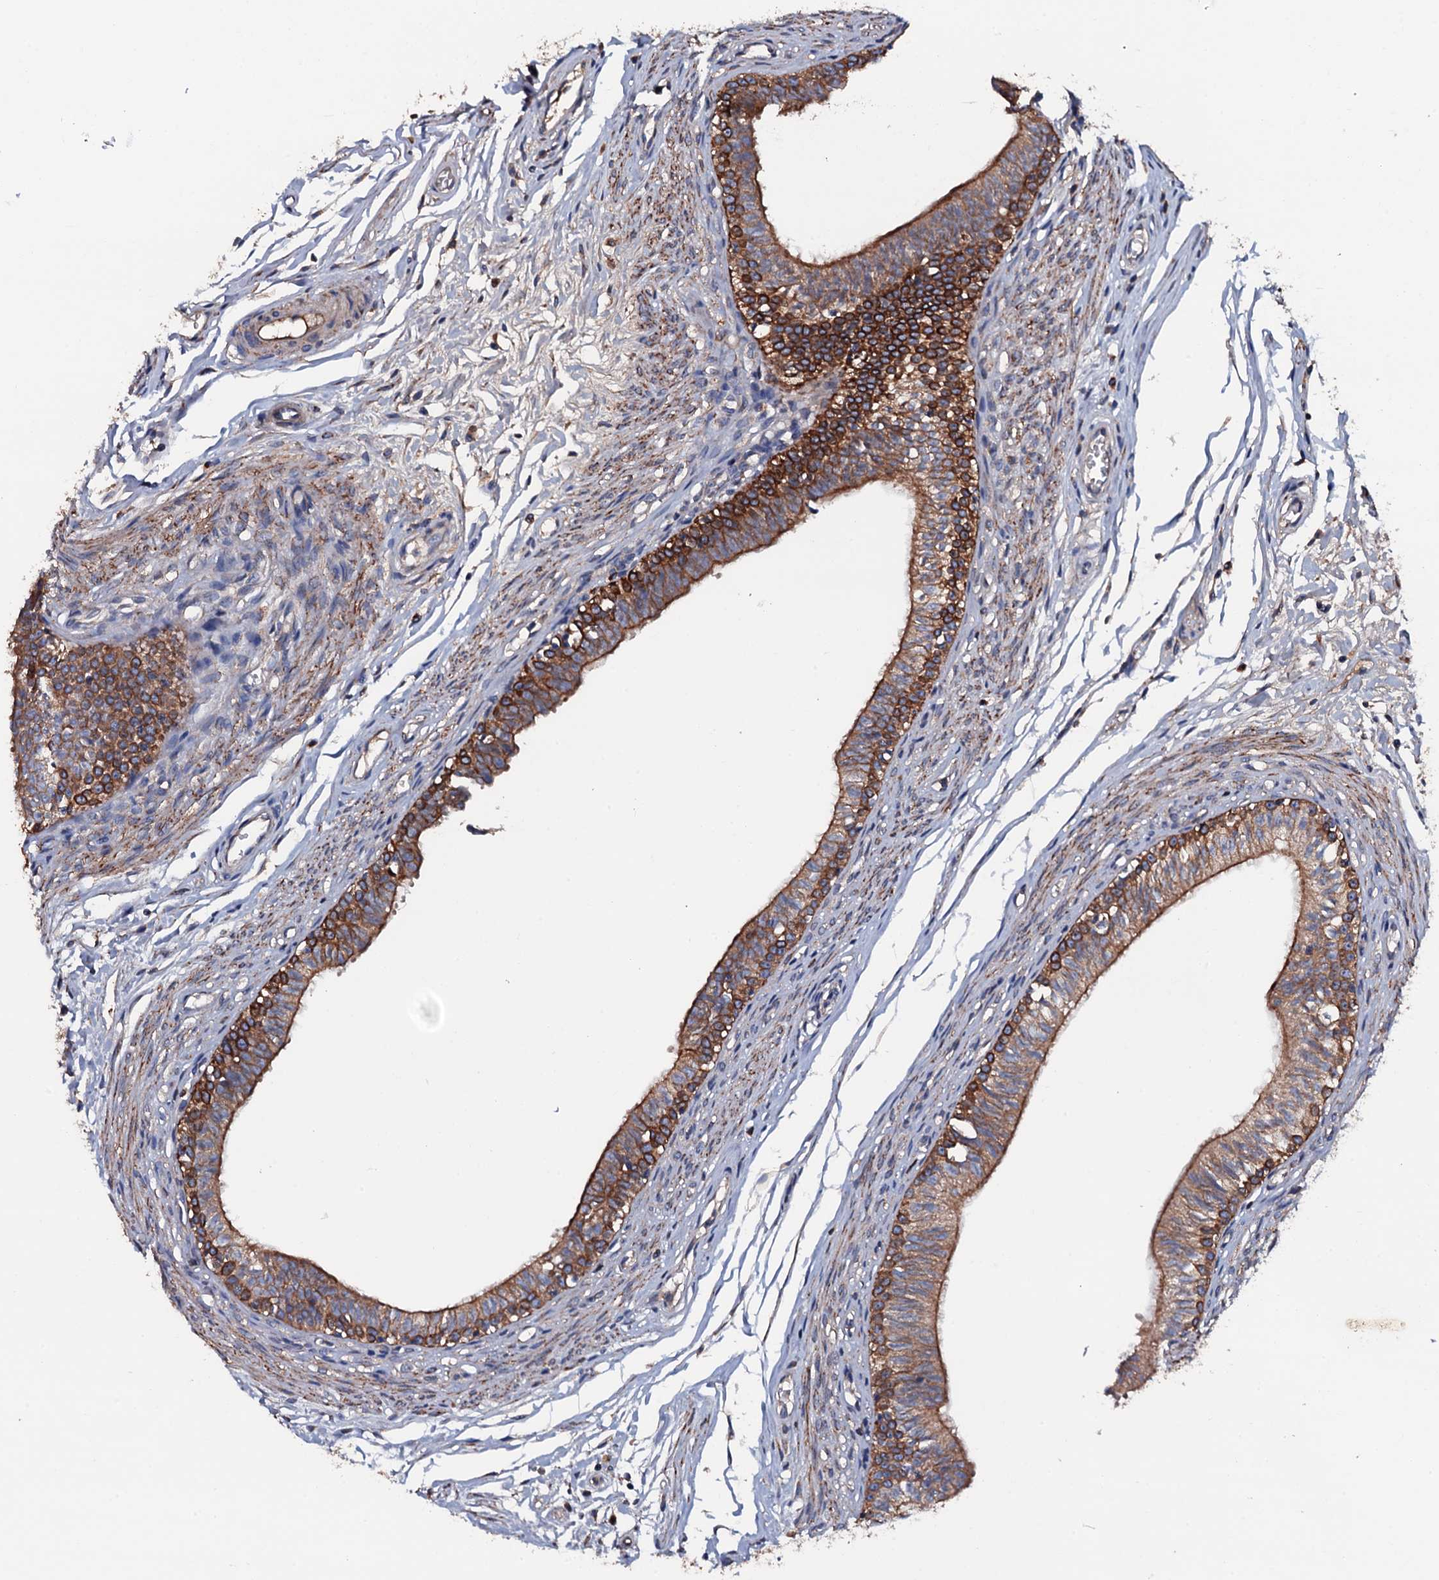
{"staining": {"intensity": "strong", "quantity": "25%-75%", "location": "cytoplasmic/membranous"}, "tissue": "epididymis", "cell_type": "Glandular cells", "image_type": "normal", "snomed": [{"axis": "morphology", "description": "Normal tissue, NOS"}, {"axis": "topography", "description": "Epididymis, spermatic cord, NOS"}], "caption": "Epididymis stained with DAB (3,3'-diaminobenzidine) immunohistochemistry exhibits high levels of strong cytoplasmic/membranous positivity in approximately 25%-75% of glandular cells. The staining is performed using DAB brown chromogen to label protein expression. The nuclei are counter-stained blue using hematoxylin.", "gene": "NEK1", "patient": {"sex": "male", "age": 22}}